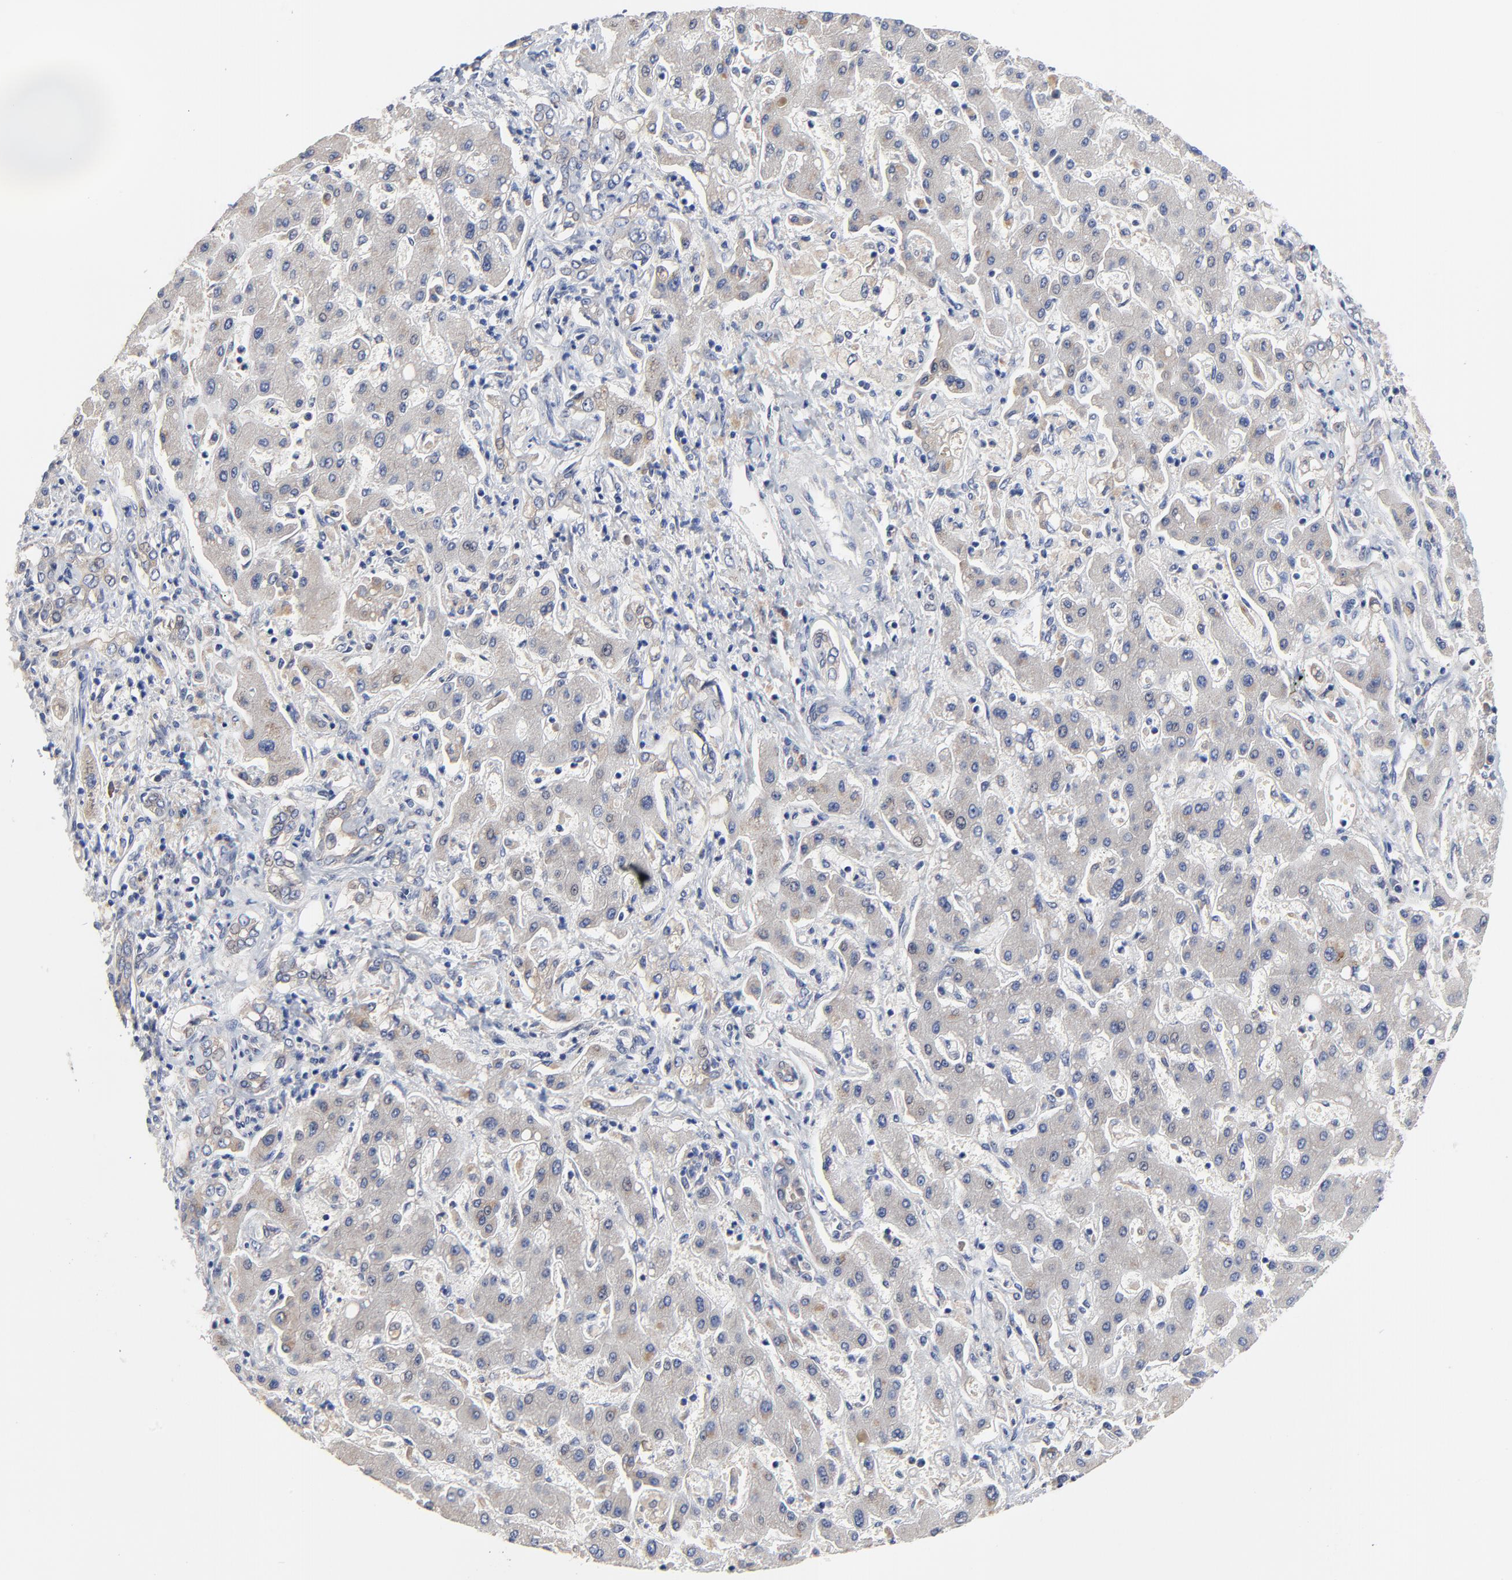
{"staining": {"intensity": "moderate", "quantity": "<25%", "location": "cytoplasmic/membranous"}, "tissue": "liver cancer", "cell_type": "Tumor cells", "image_type": "cancer", "snomed": [{"axis": "morphology", "description": "Cholangiocarcinoma"}, {"axis": "topography", "description": "Liver"}], "caption": "Protein expression analysis of human cholangiocarcinoma (liver) reveals moderate cytoplasmic/membranous staining in approximately <25% of tumor cells.", "gene": "VAV2", "patient": {"sex": "male", "age": 50}}